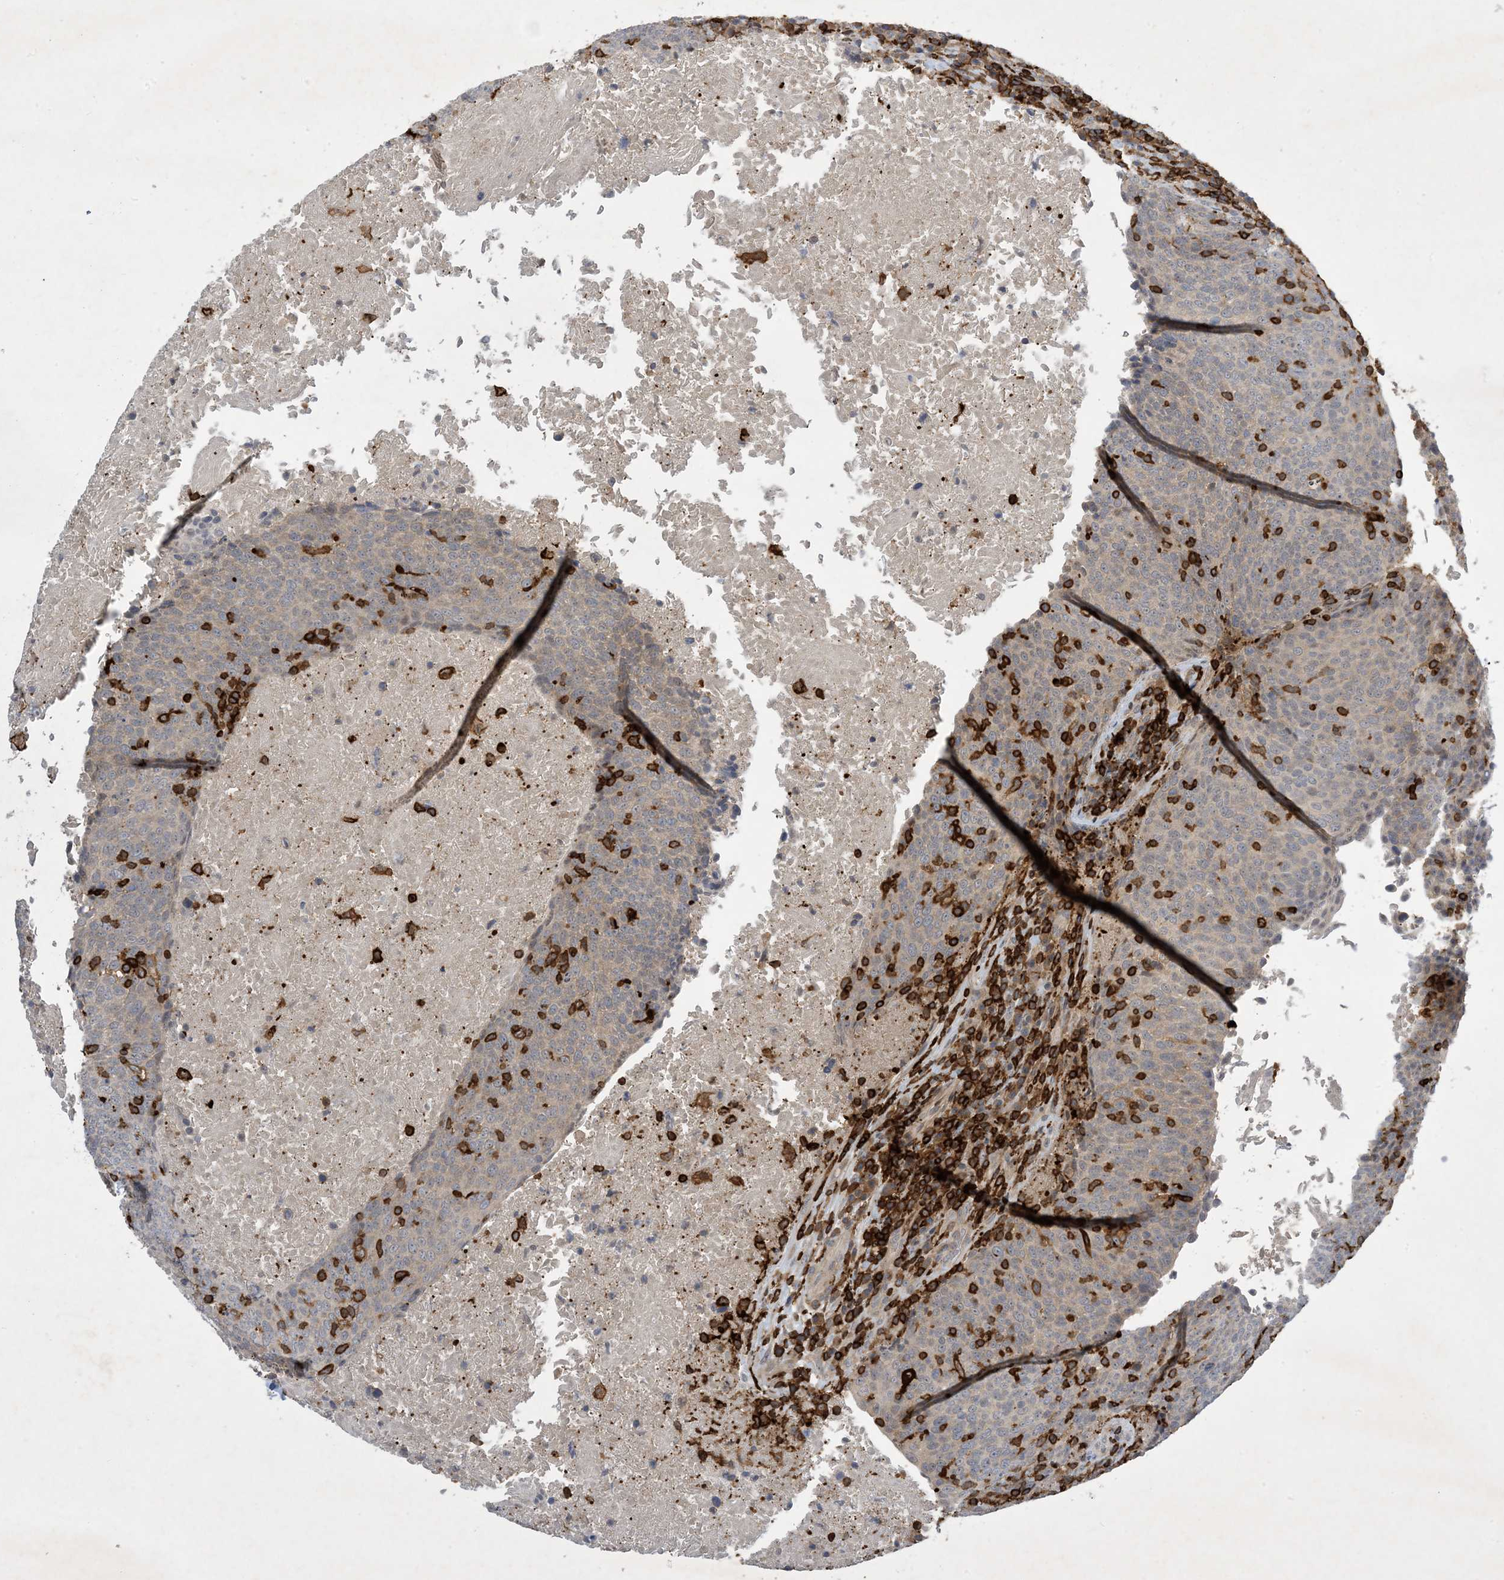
{"staining": {"intensity": "weak", "quantity": "<25%", "location": "cytoplasmic/membranous"}, "tissue": "head and neck cancer", "cell_type": "Tumor cells", "image_type": "cancer", "snomed": [{"axis": "morphology", "description": "Squamous cell carcinoma, NOS"}, {"axis": "morphology", "description": "Squamous cell carcinoma, metastatic, NOS"}, {"axis": "topography", "description": "Lymph node"}, {"axis": "topography", "description": "Head-Neck"}], "caption": "An immunohistochemistry micrograph of head and neck squamous cell carcinoma is shown. There is no staining in tumor cells of head and neck squamous cell carcinoma. (DAB immunohistochemistry, high magnification).", "gene": "AK9", "patient": {"sex": "male", "age": 62}}